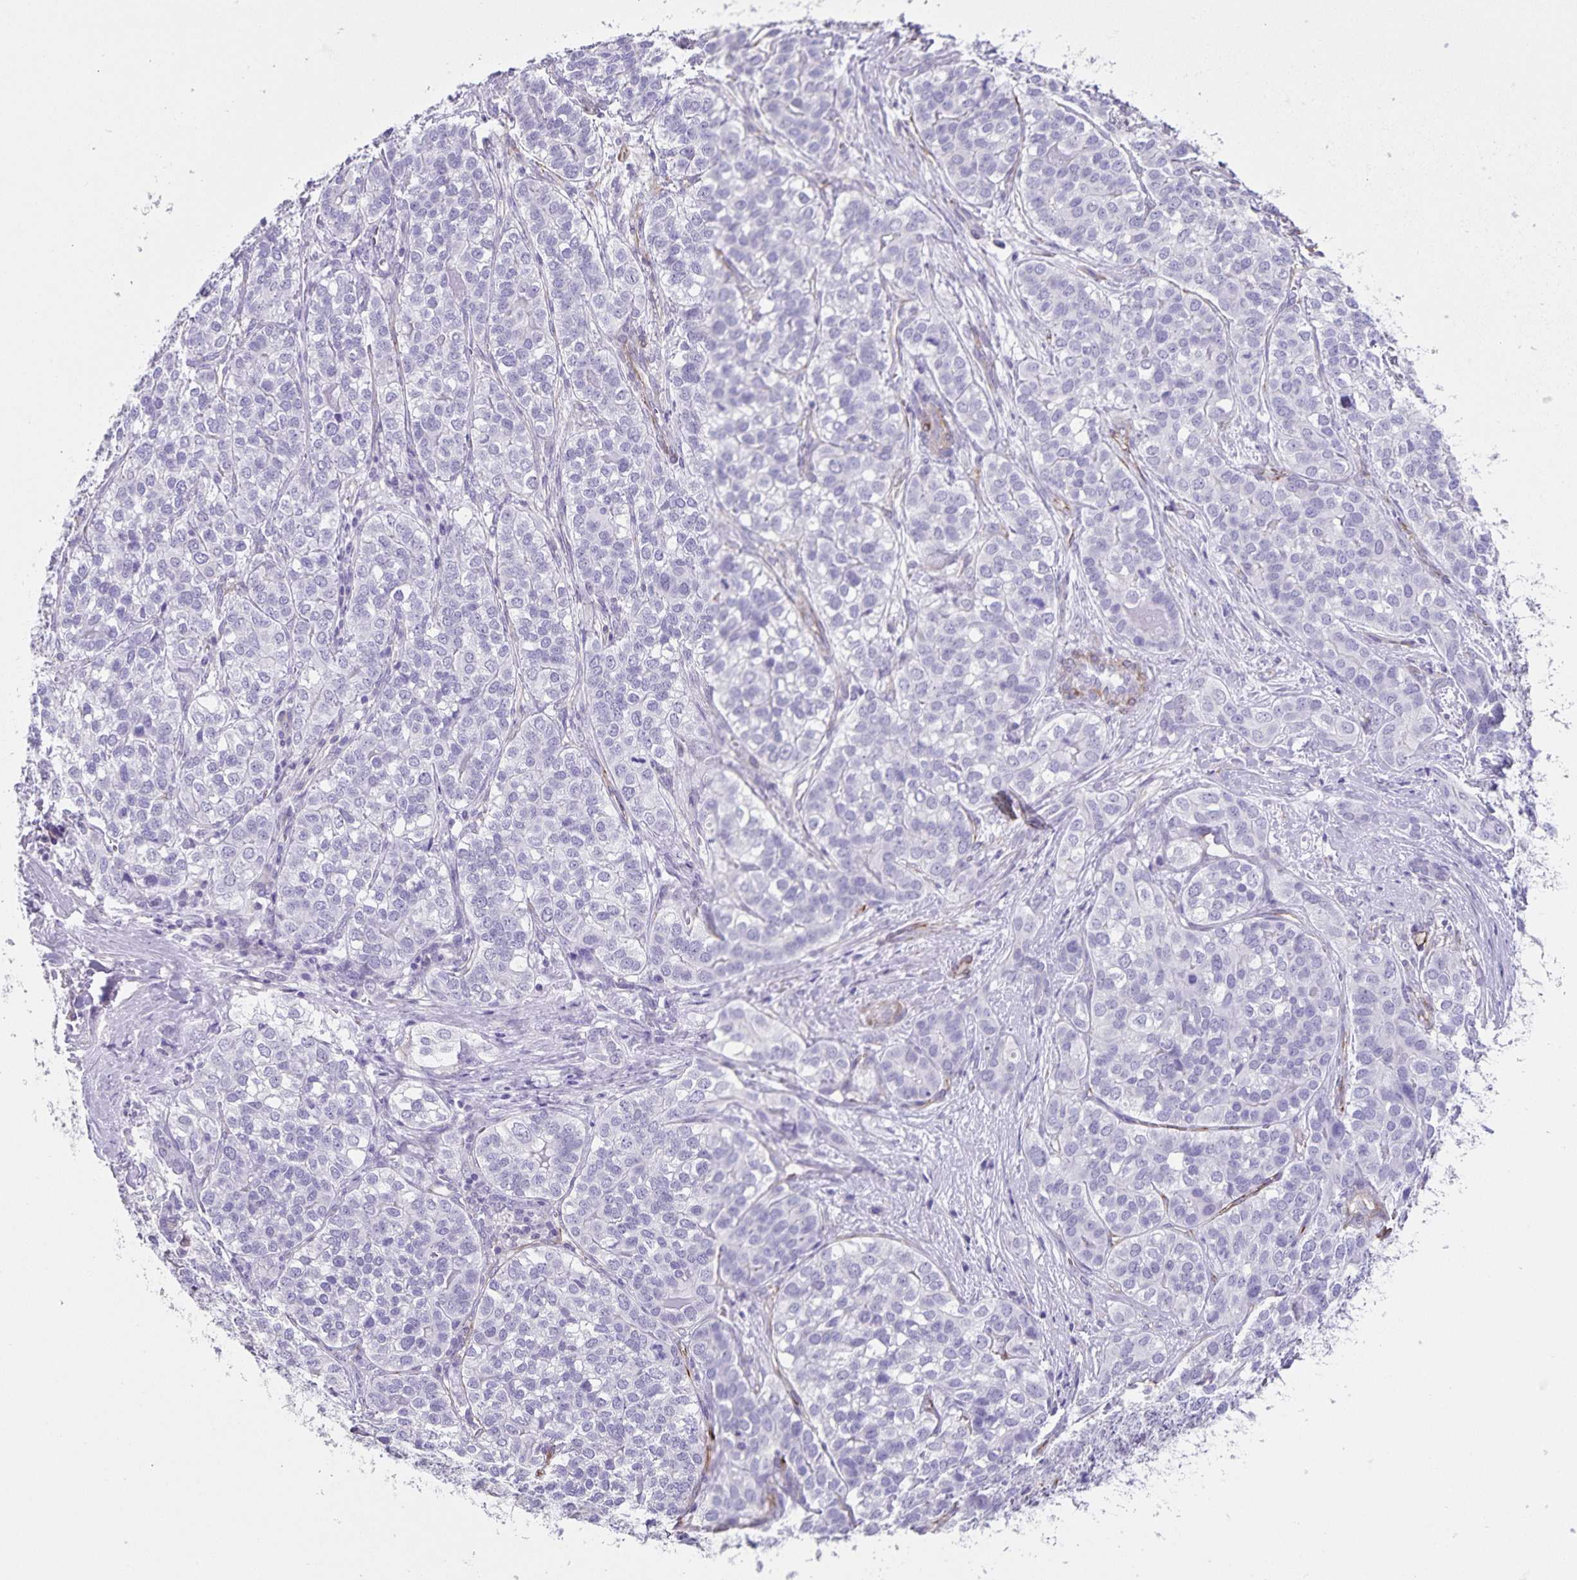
{"staining": {"intensity": "negative", "quantity": "none", "location": "none"}, "tissue": "liver cancer", "cell_type": "Tumor cells", "image_type": "cancer", "snomed": [{"axis": "morphology", "description": "Cholangiocarcinoma"}, {"axis": "topography", "description": "Liver"}], "caption": "Immunohistochemical staining of liver cholangiocarcinoma demonstrates no significant expression in tumor cells. The staining is performed using DAB brown chromogen with nuclei counter-stained in using hematoxylin.", "gene": "SYNM", "patient": {"sex": "male", "age": 56}}